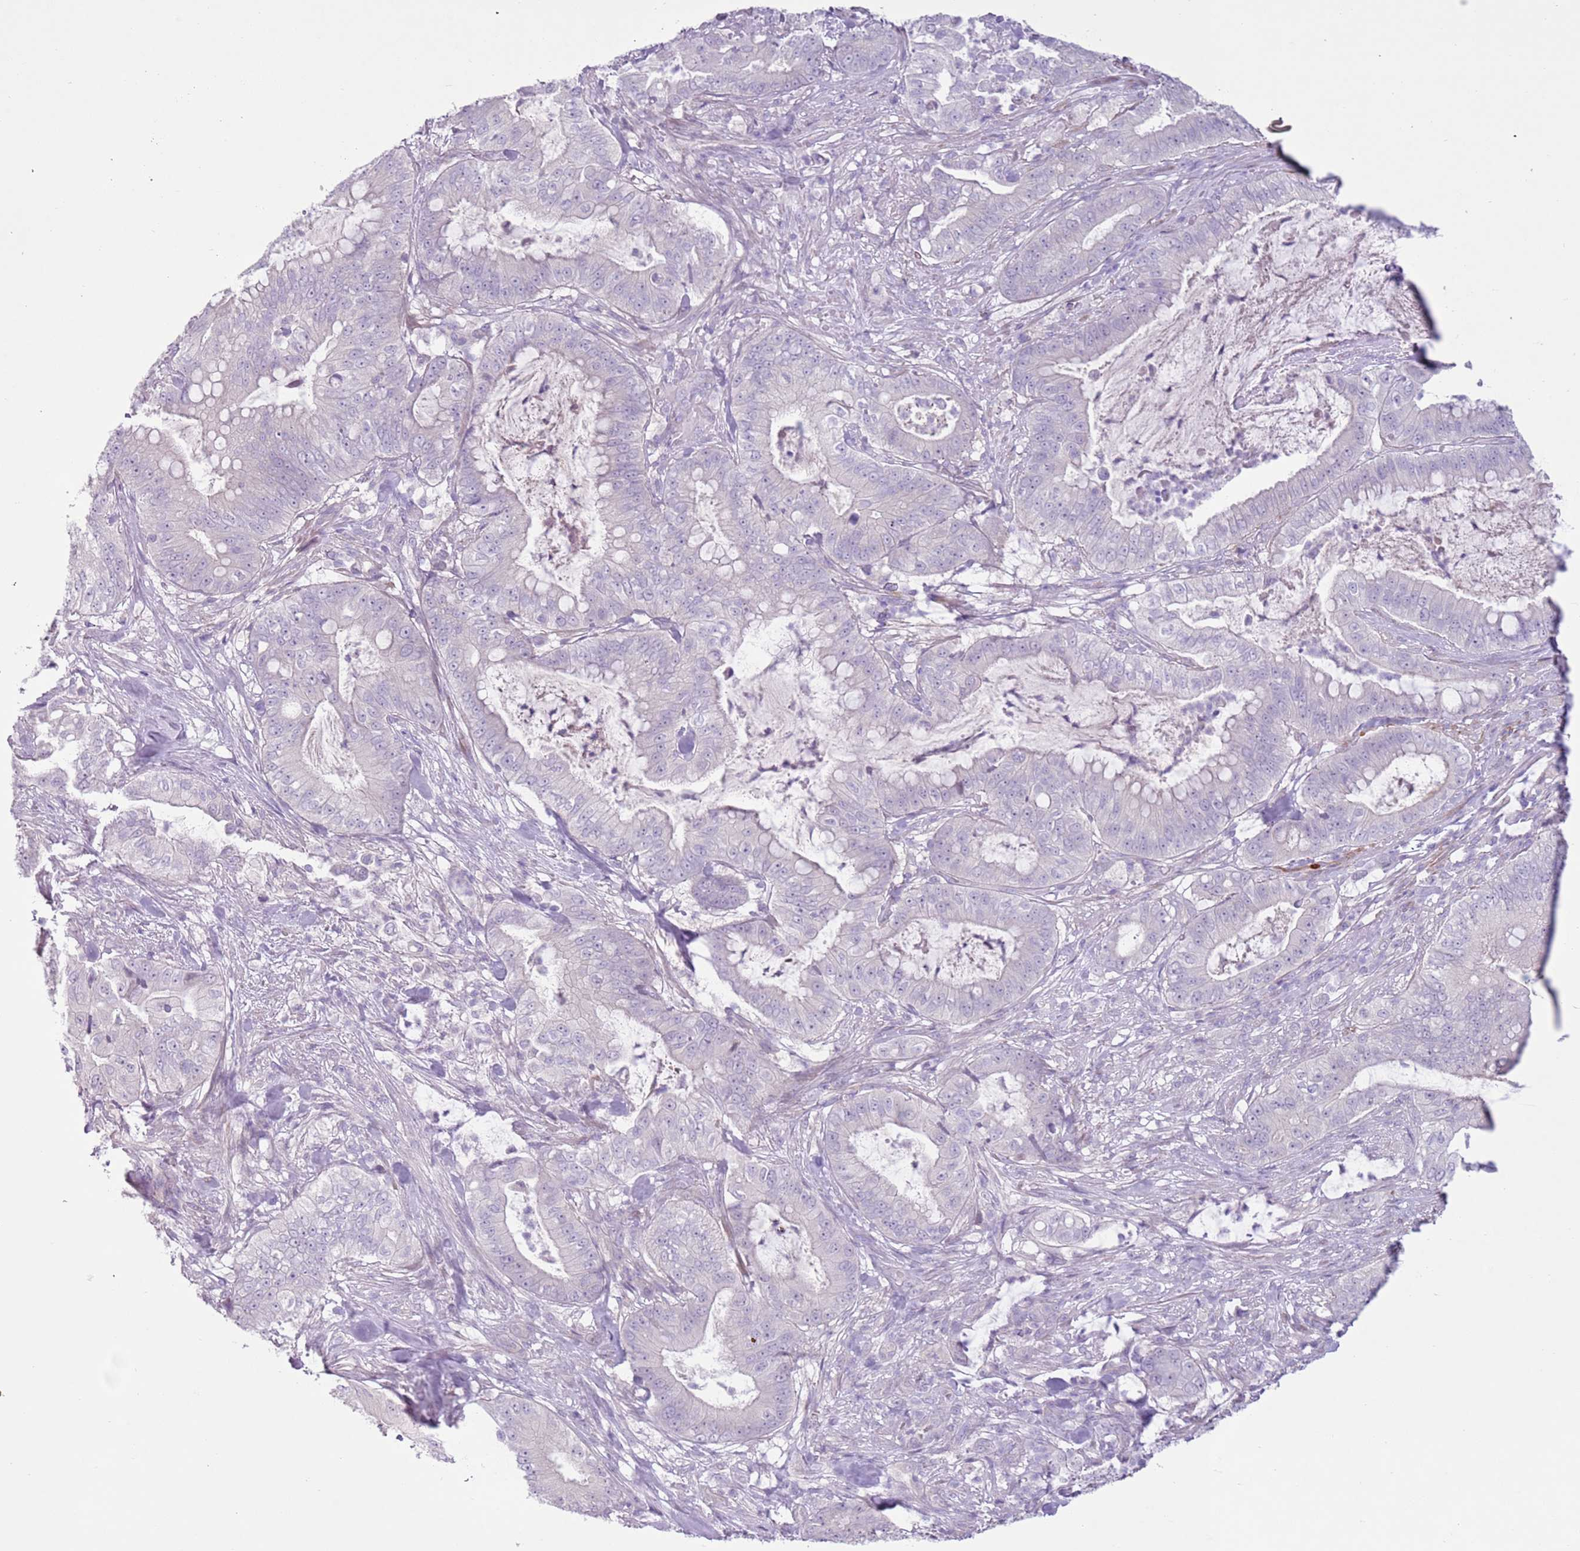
{"staining": {"intensity": "negative", "quantity": "none", "location": "none"}, "tissue": "pancreatic cancer", "cell_type": "Tumor cells", "image_type": "cancer", "snomed": [{"axis": "morphology", "description": "Adenocarcinoma, NOS"}, {"axis": "topography", "description": "Pancreas"}], "caption": "A histopathology image of pancreatic adenocarcinoma stained for a protein displays no brown staining in tumor cells.", "gene": "ZNF239", "patient": {"sex": "male", "age": 71}}